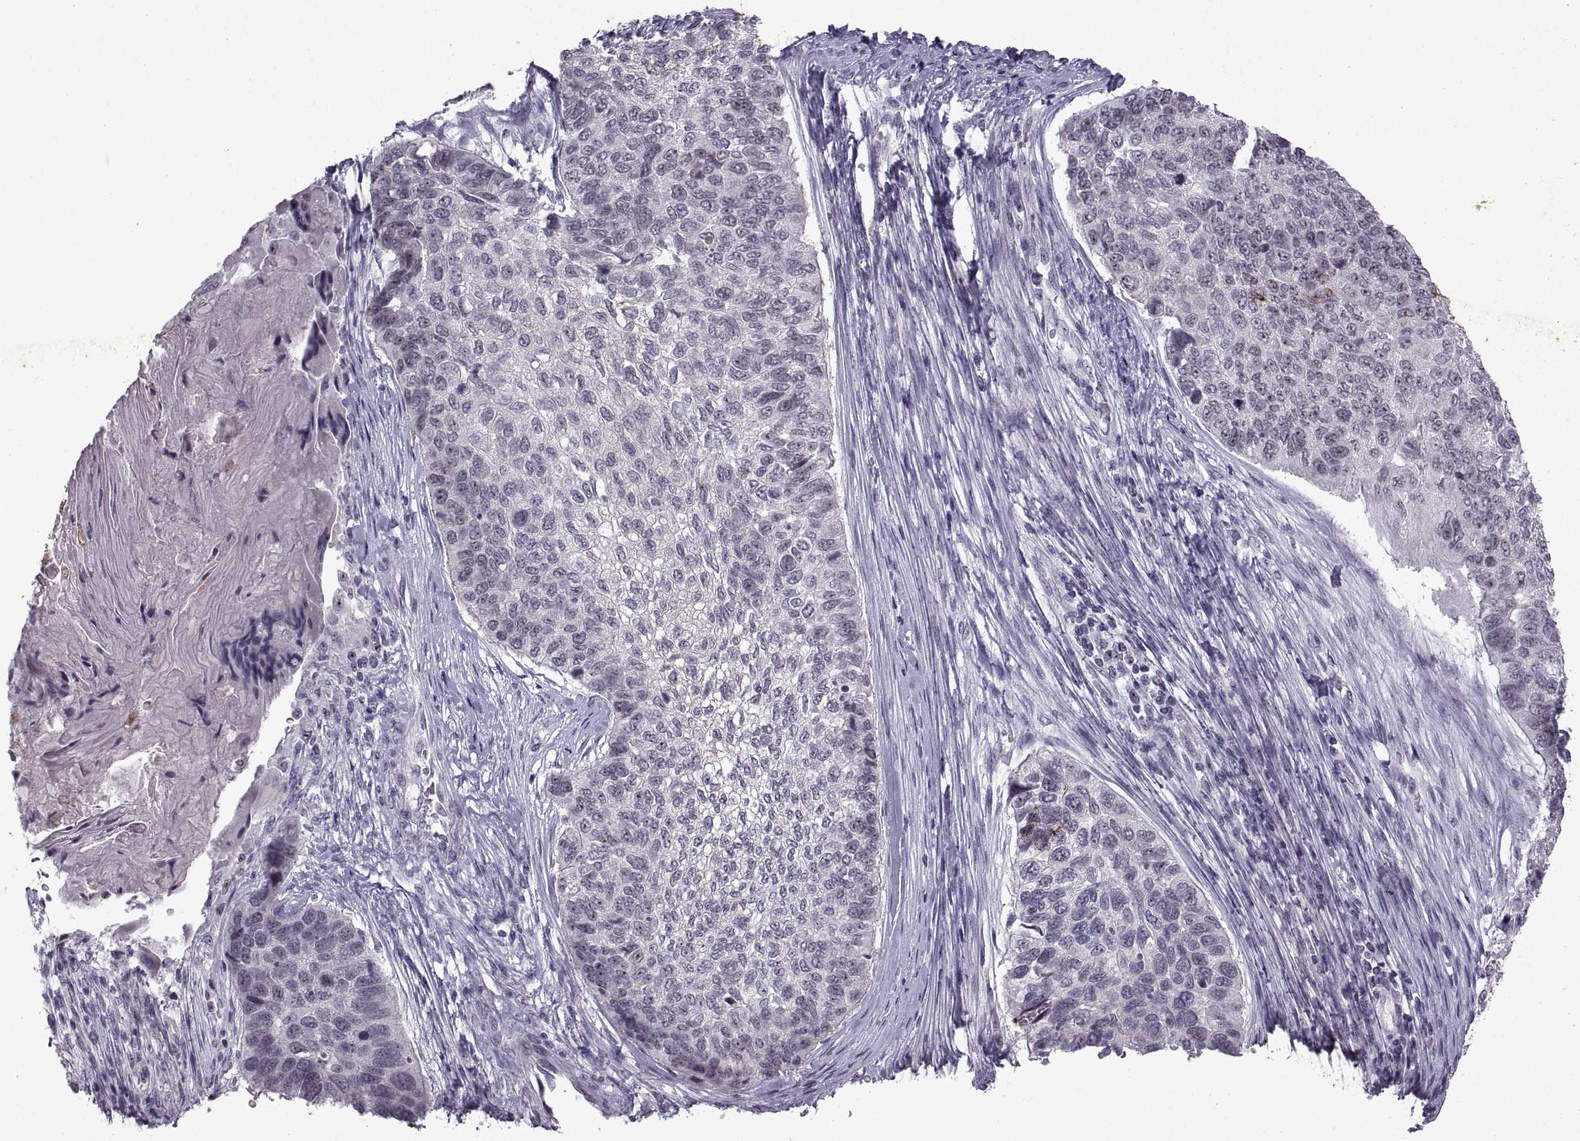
{"staining": {"intensity": "weak", "quantity": "<25%", "location": "nuclear"}, "tissue": "lung cancer", "cell_type": "Tumor cells", "image_type": "cancer", "snomed": [{"axis": "morphology", "description": "Squamous cell carcinoma, NOS"}, {"axis": "topography", "description": "Lung"}], "caption": "The image exhibits no staining of tumor cells in lung cancer (squamous cell carcinoma).", "gene": "SINHCAF", "patient": {"sex": "male", "age": 69}}